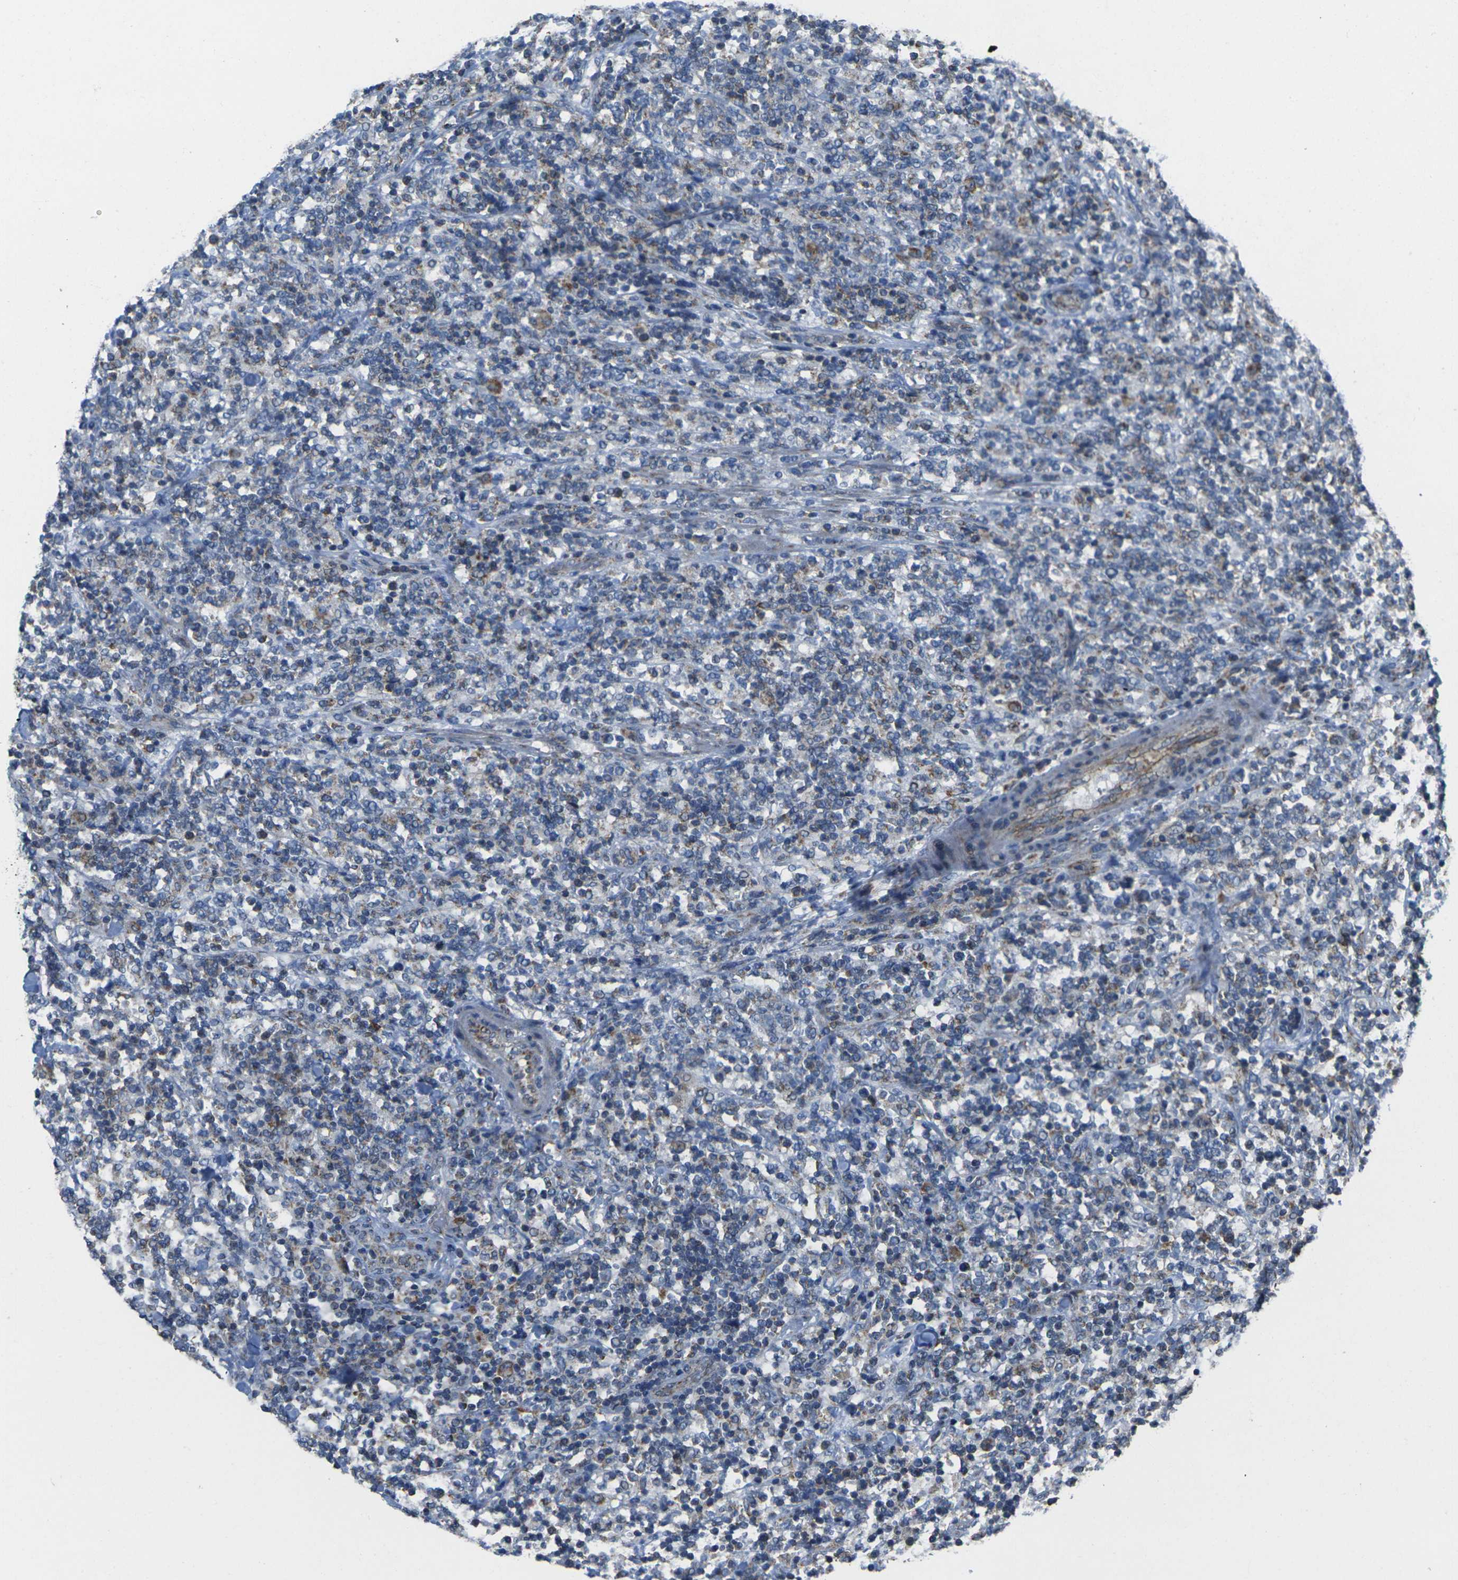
{"staining": {"intensity": "moderate", "quantity": "<25%", "location": "cytoplasmic/membranous"}, "tissue": "lymphoma", "cell_type": "Tumor cells", "image_type": "cancer", "snomed": [{"axis": "morphology", "description": "Malignant lymphoma, non-Hodgkin's type, High grade"}, {"axis": "topography", "description": "Soft tissue"}], "caption": "Immunohistochemical staining of human malignant lymphoma, non-Hodgkin's type (high-grade) displays moderate cytoplasmic/membranous protein expression in about <25% of tumor cells. (DAB IHC with brightfield microscopy, high magnification).", "gene": "TMEM120B", "patient": {"sex": "male", "age": 18}}